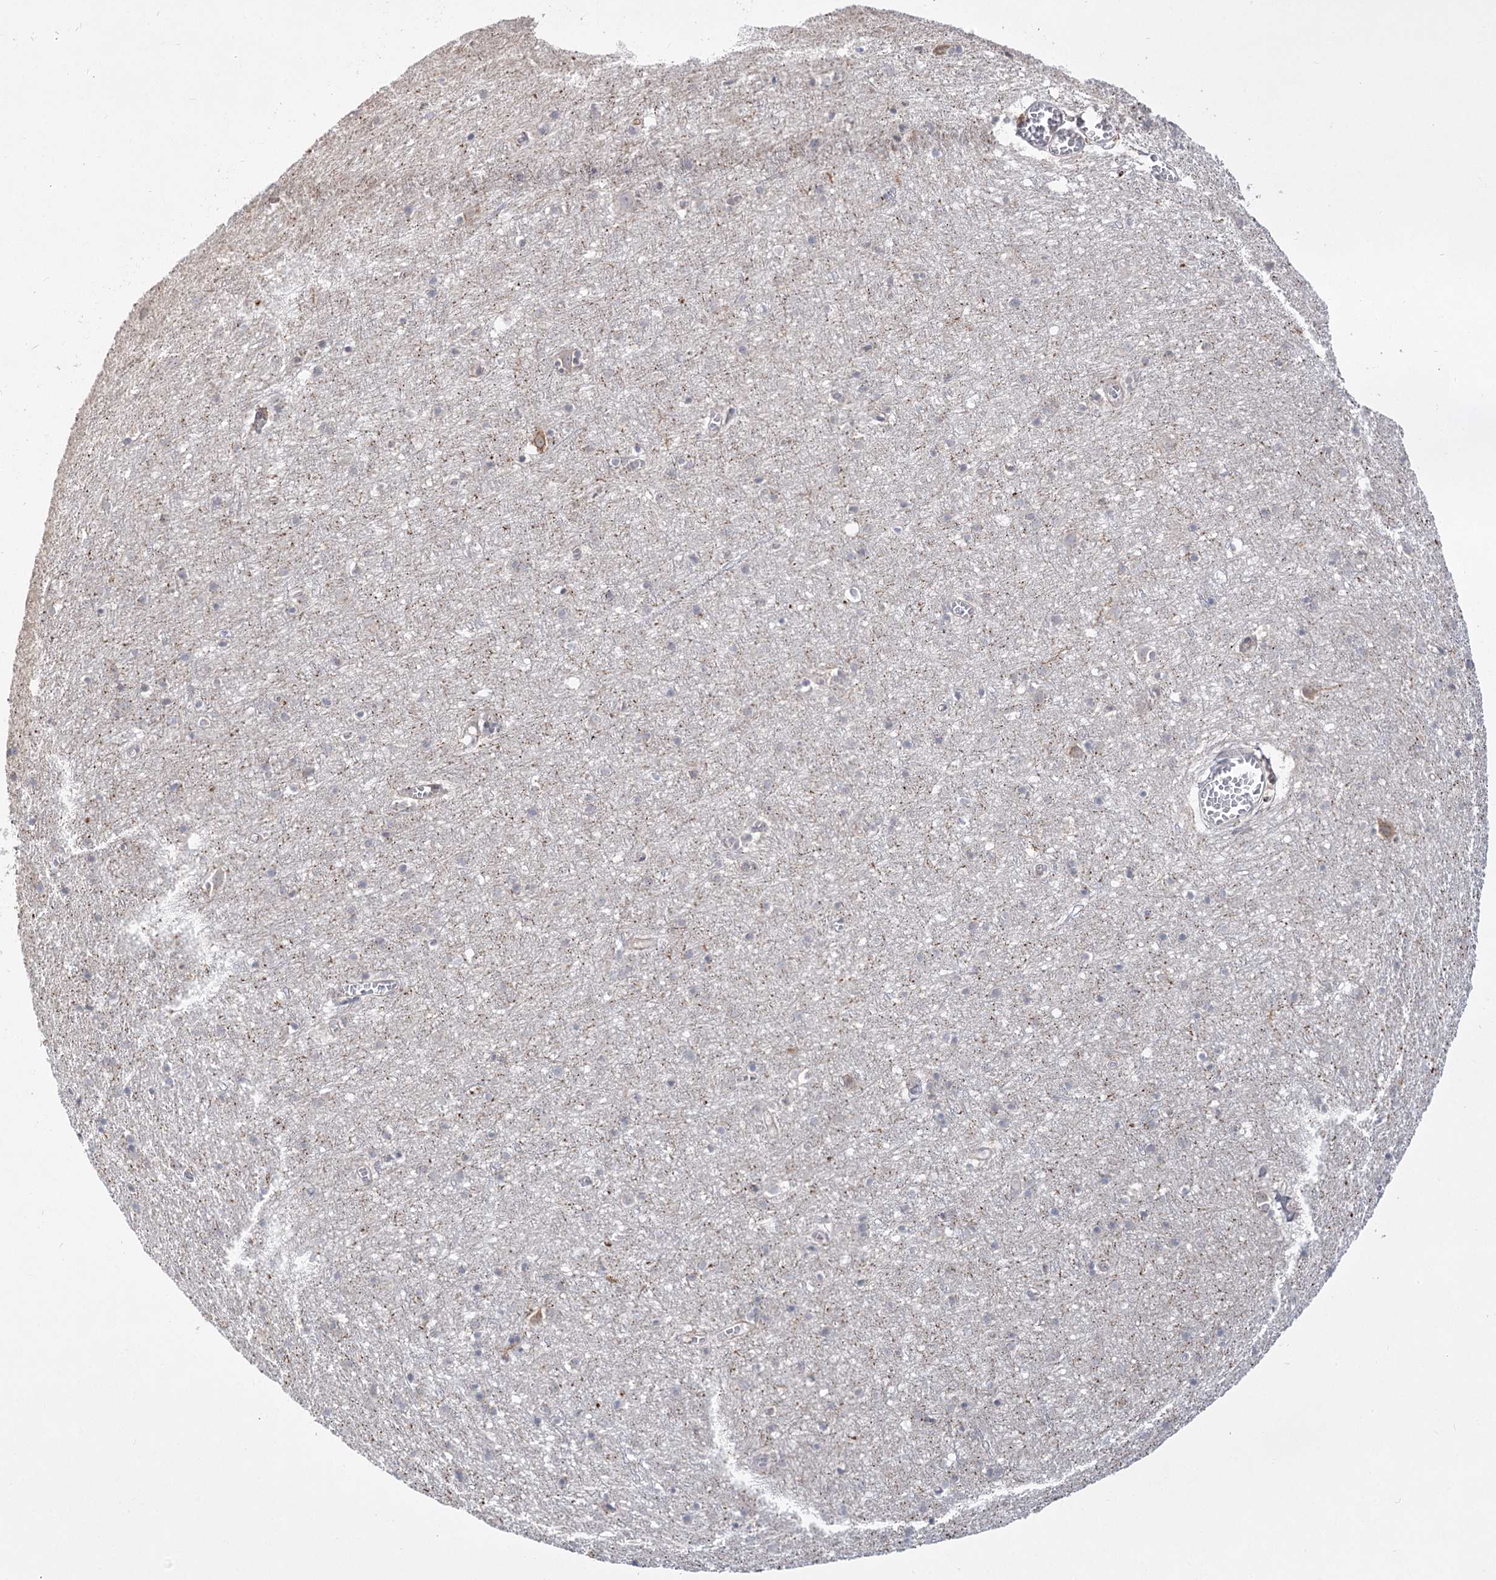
{"staining": {"intensity": "negative", "quantity": "none", "location": "none"}, "tissue": "cerebral cortex", "cell_type": "Endothelial cells", "image_type": "normal", "snomed": [{"axis": "morphology", "description": "Normal tissue, NOS"}, {"axis": "topography", "description": "Cerebral cortex"}], "caption": "IHC histopathology image of benign cerebral cortex: cerebral cortex stained with DAB (3,3'-diaminobenzidine) reveals no significant protein staining in endothelial cells. (Stains: DAB (3,3'-diaminobenzidine) immunohistochemistry (IHC) with hematoxylin counter stain, Microscopy: brightfield microscopy at high magnification).", "gene": "SYTL1", "patient": {"sex": "female", "age": 64}}